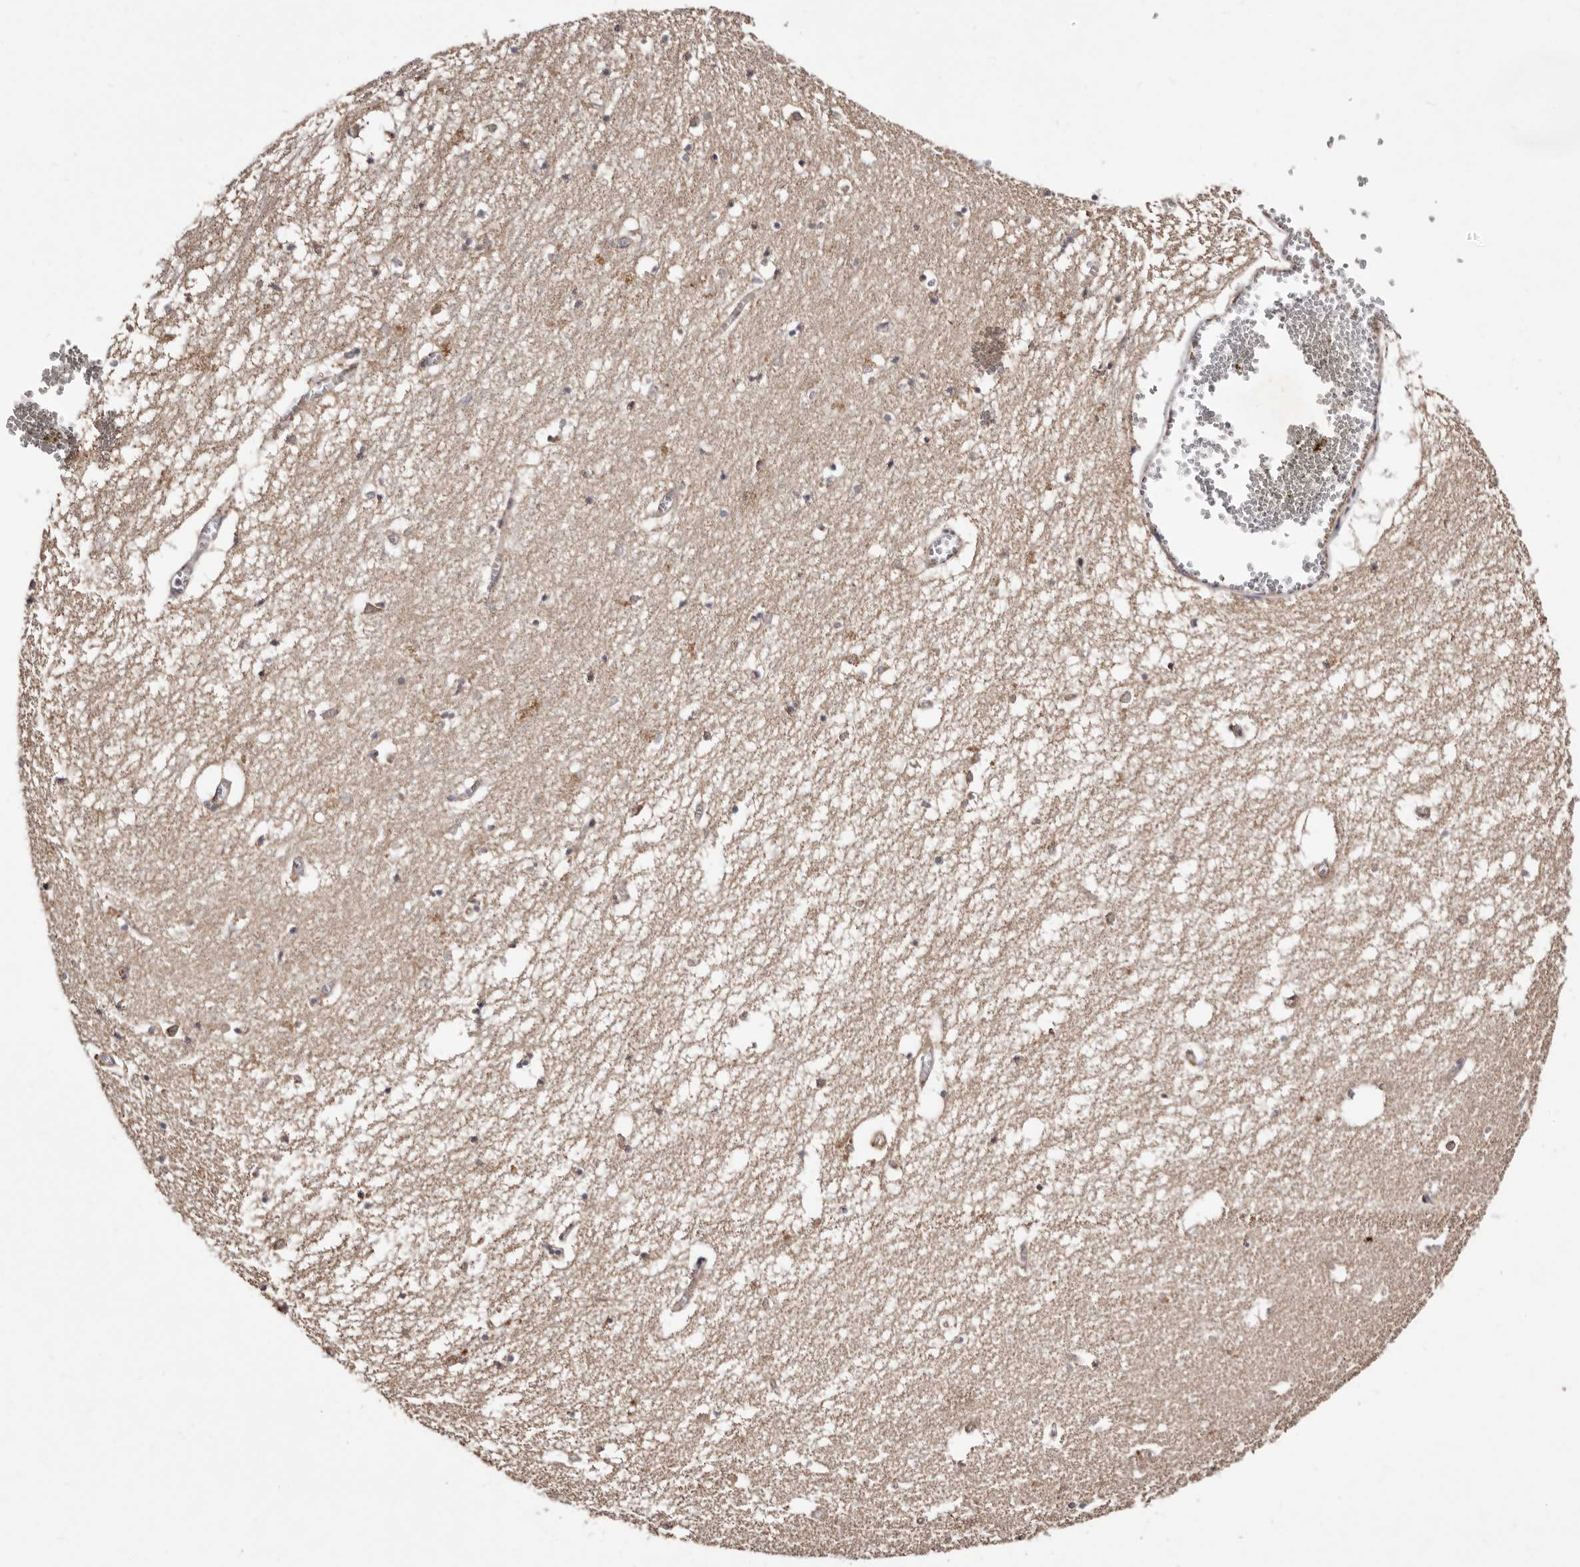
{"staining": {"intensity": "moderate", "quantity": "<25%", "location": "cytoplasmic/membranous"}, "tissue": "hippocampus", "cell_type": "Glial cells", "image_type": "normal", "snomed": [{"axis": "morphology", "description": "Normal tissue, NOS"}, {"axis": "topography", "description": "Hippocampus"}], "caption": "Immunohistochemical staining of unremarkable human hippocampus demonstrates moderate cytoplasmic/membranous protein positivity in about <25% of glial cells. Nuclei are stained in blue.", "gene": "LUZP1", "patient": {"sex": "male", "age": 70}}